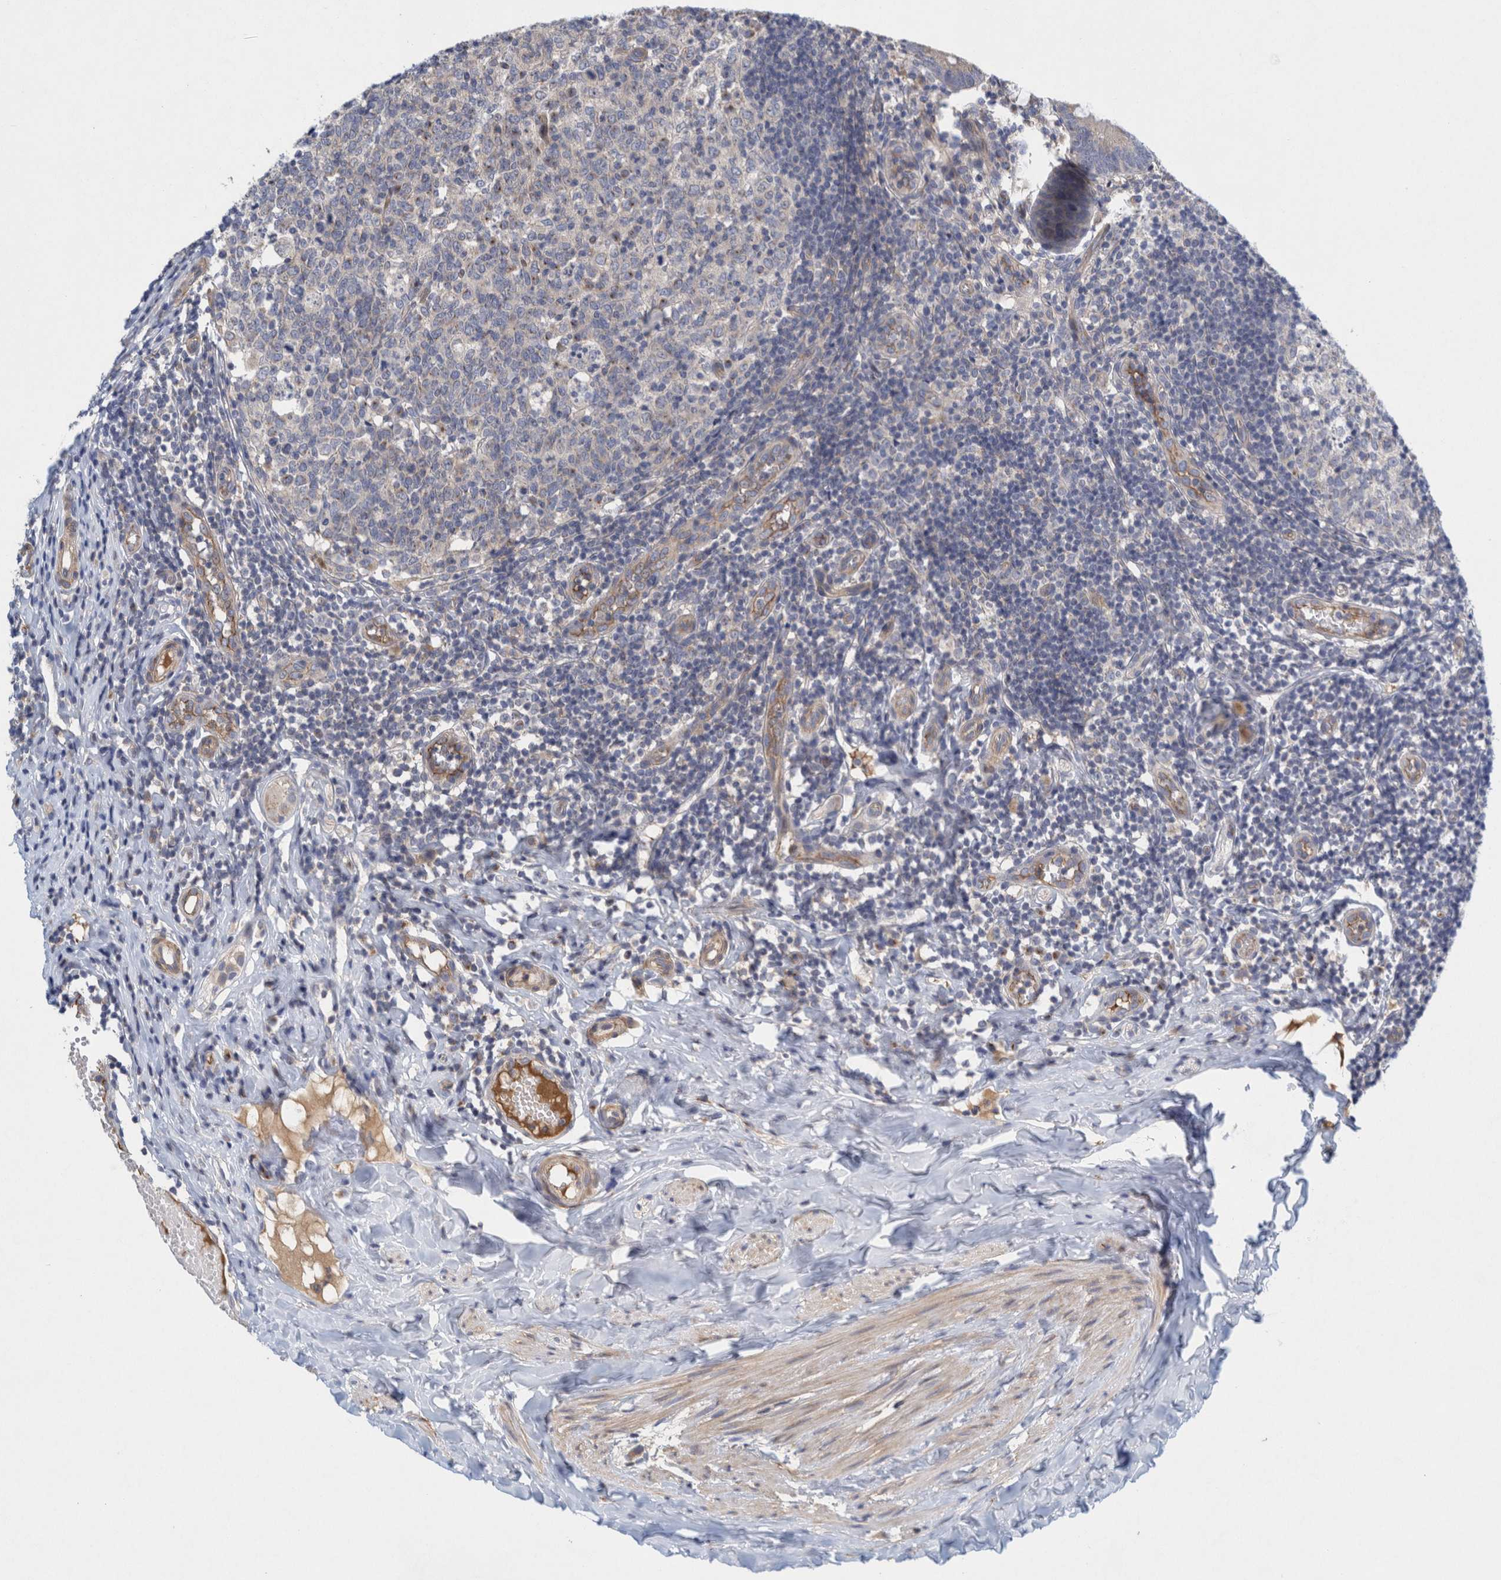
{"staining": {"intensity": "weak", "quantity": "<25%", "location": "cytoplasmic/membranous"}, "tissue": "appendix", "cell_type": "Lymphoid tissue", "image_type": "normal", "snomed": [{"axis": "morphology", "description": "Normal tissue, NOS"}, {"axis": "topography", "description": "Appendix"}], "caption": "Lymphoid tissue are negative for protein expression in unremarkable human appendix. Brightfield microscopy of immunohistochemistry stained with DAB (3,3'-diaminobenzidine) (brown) and hematoxylin (blue), captured at high magnification.", "gene": "ZNF324B", "patient": {"sex": "male", "age": 8}}